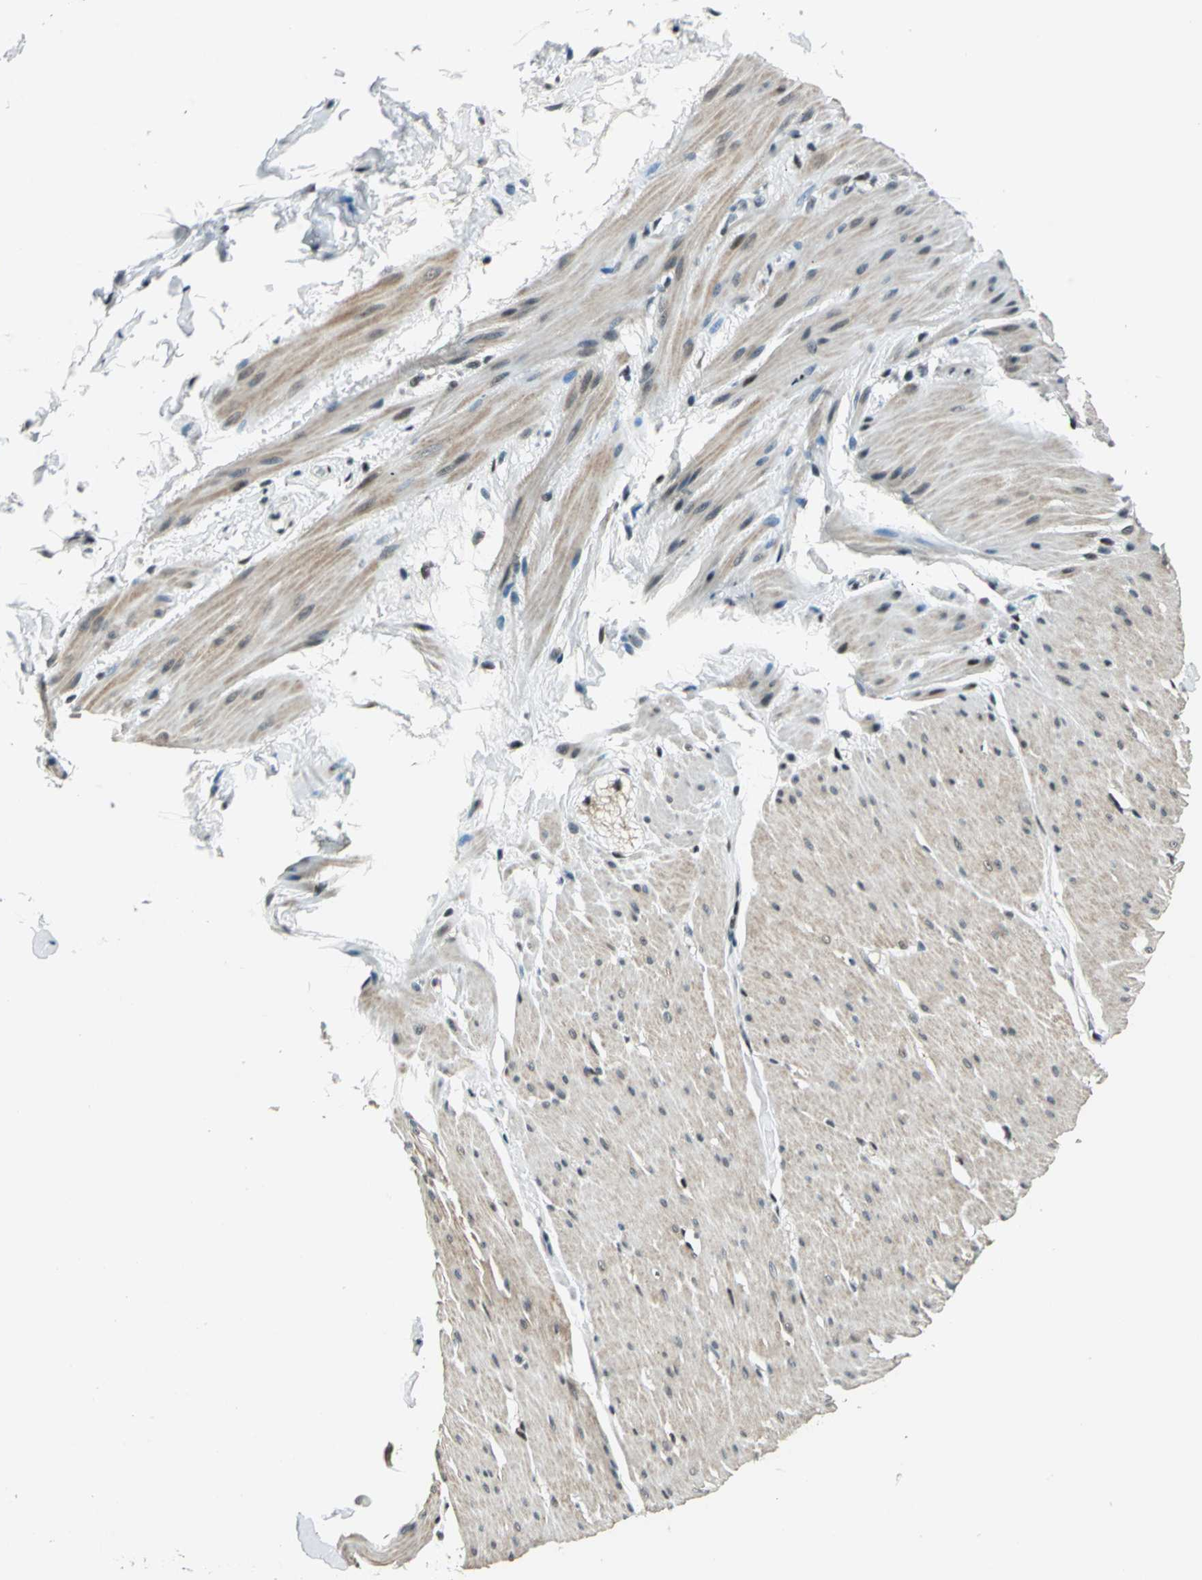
{"staining": {"intensity": "weak", "quantity": ">75%", "location": "cytoplasmic/membranous,nuclear"}, "tissue": "smooth muscle", "cell_type": "Smooth muscle cells", "image_type": "normal", "snomed": [{"axis": "morphology", "description": "Normal tissue, NOS"}, {"axis": "topography", "description": "Smooth muscle"}, {"axis": "topography", "description": "Colon"}], "caption": "Human smooth muscle stained for a protein (brown) exhibits weak cytoplasmic/membranous,nuclear positive positivity in about >75% of smooth muscle cells.", "gene": "KAT6B", "patient": {"sex": "male", "age": 67}}